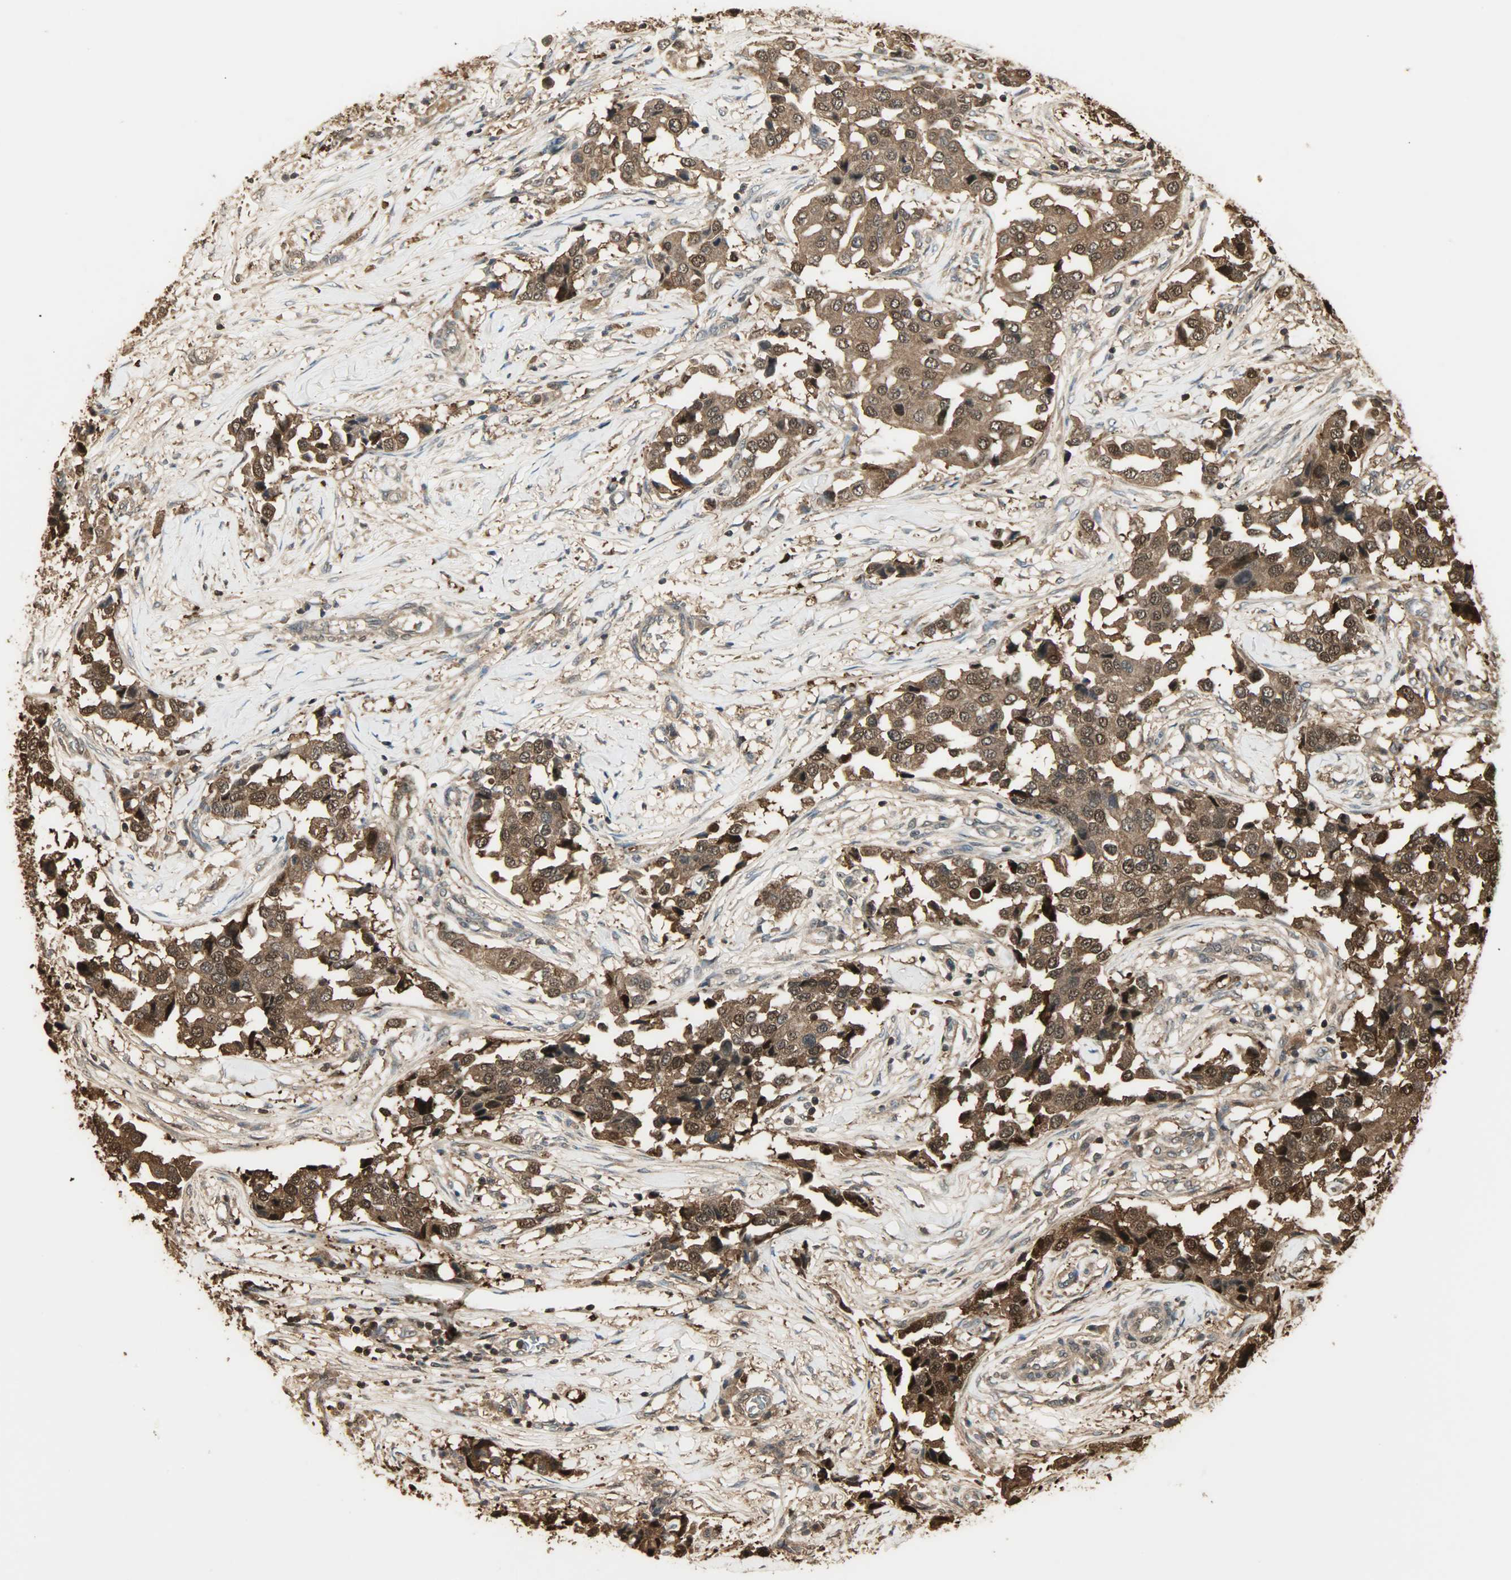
{"staining": {"intensity": "strong", "quantity": ">75%", "location": "cytoplasmic/membranous,nuclear"}, "tissue": "breast cancer", "cell_type": "Tumor cells", "image_type": "cancer", "snomed": [{"axis": "morphology", "description": "Duct carcinoma"}, {"axis": "topography", "description": "Breast"}], "caption": "This is a photomicrograph of immunohistochemistry (IHC) staining of breast intraductal carcinoma, which shows strong staining in the cytoplasmic/membranous and nuclear of tumor cells.", "gene": "YWHAZ", "patient": {"sex": "female", "age": 80}}